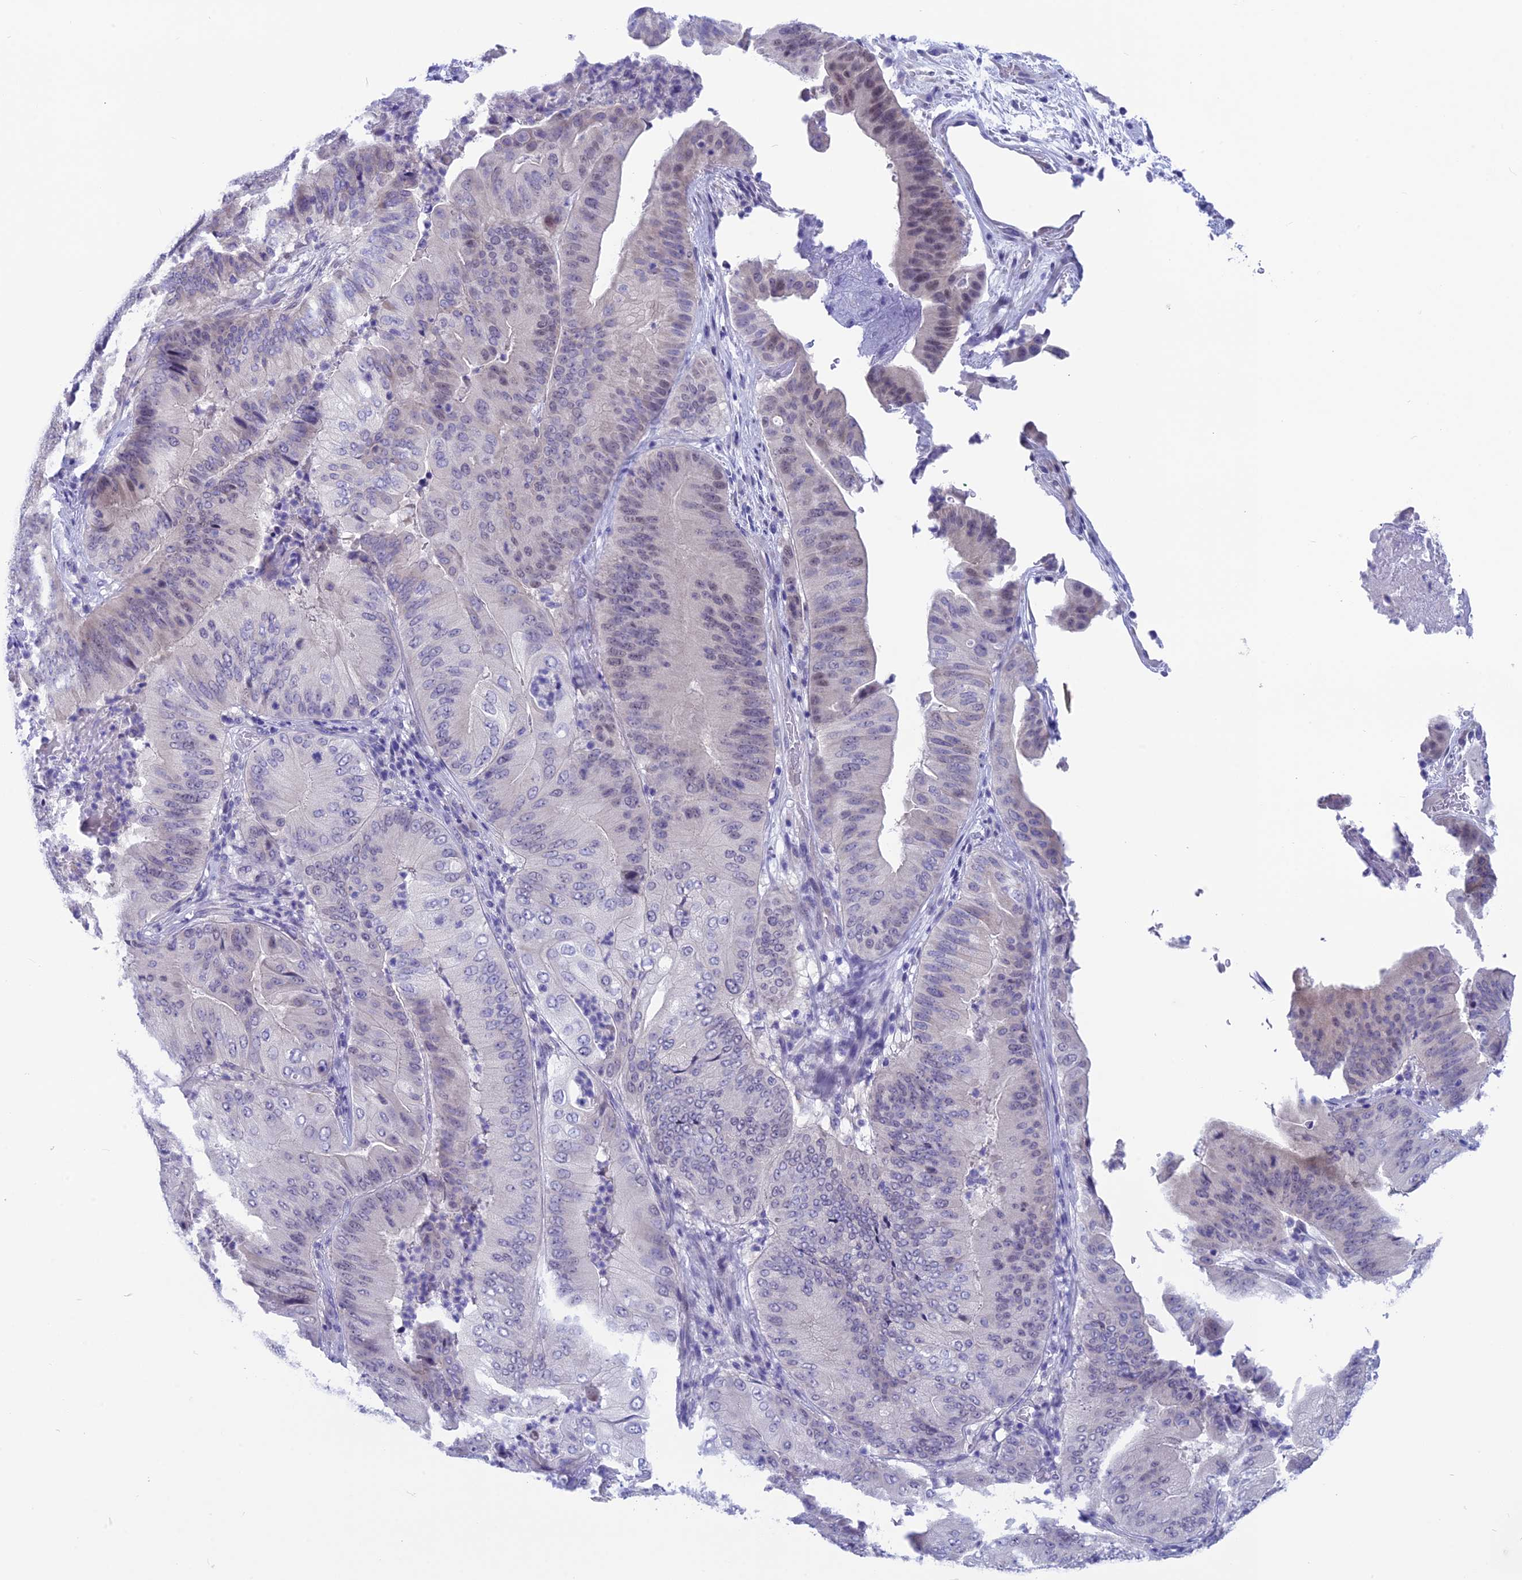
{"staining": {"intensity": "weak", "quantity": "<25%", "location": "nuclear"}, "tissue": "pancreatic cancer", "cell_type": "Tumor cells", "image_type": "cancer", "snomed": [{"axis": "morphology", "description": "Adenocarcinoma, NOS"}, {"axis": "topography", "description": "Pancreas"}], "caption": "Tumor cells are negative for brown protein staining in adenocarcinoma (pancreatic).", "gene": "SNTN", "patient": {"sex": "female", "age": 77}}